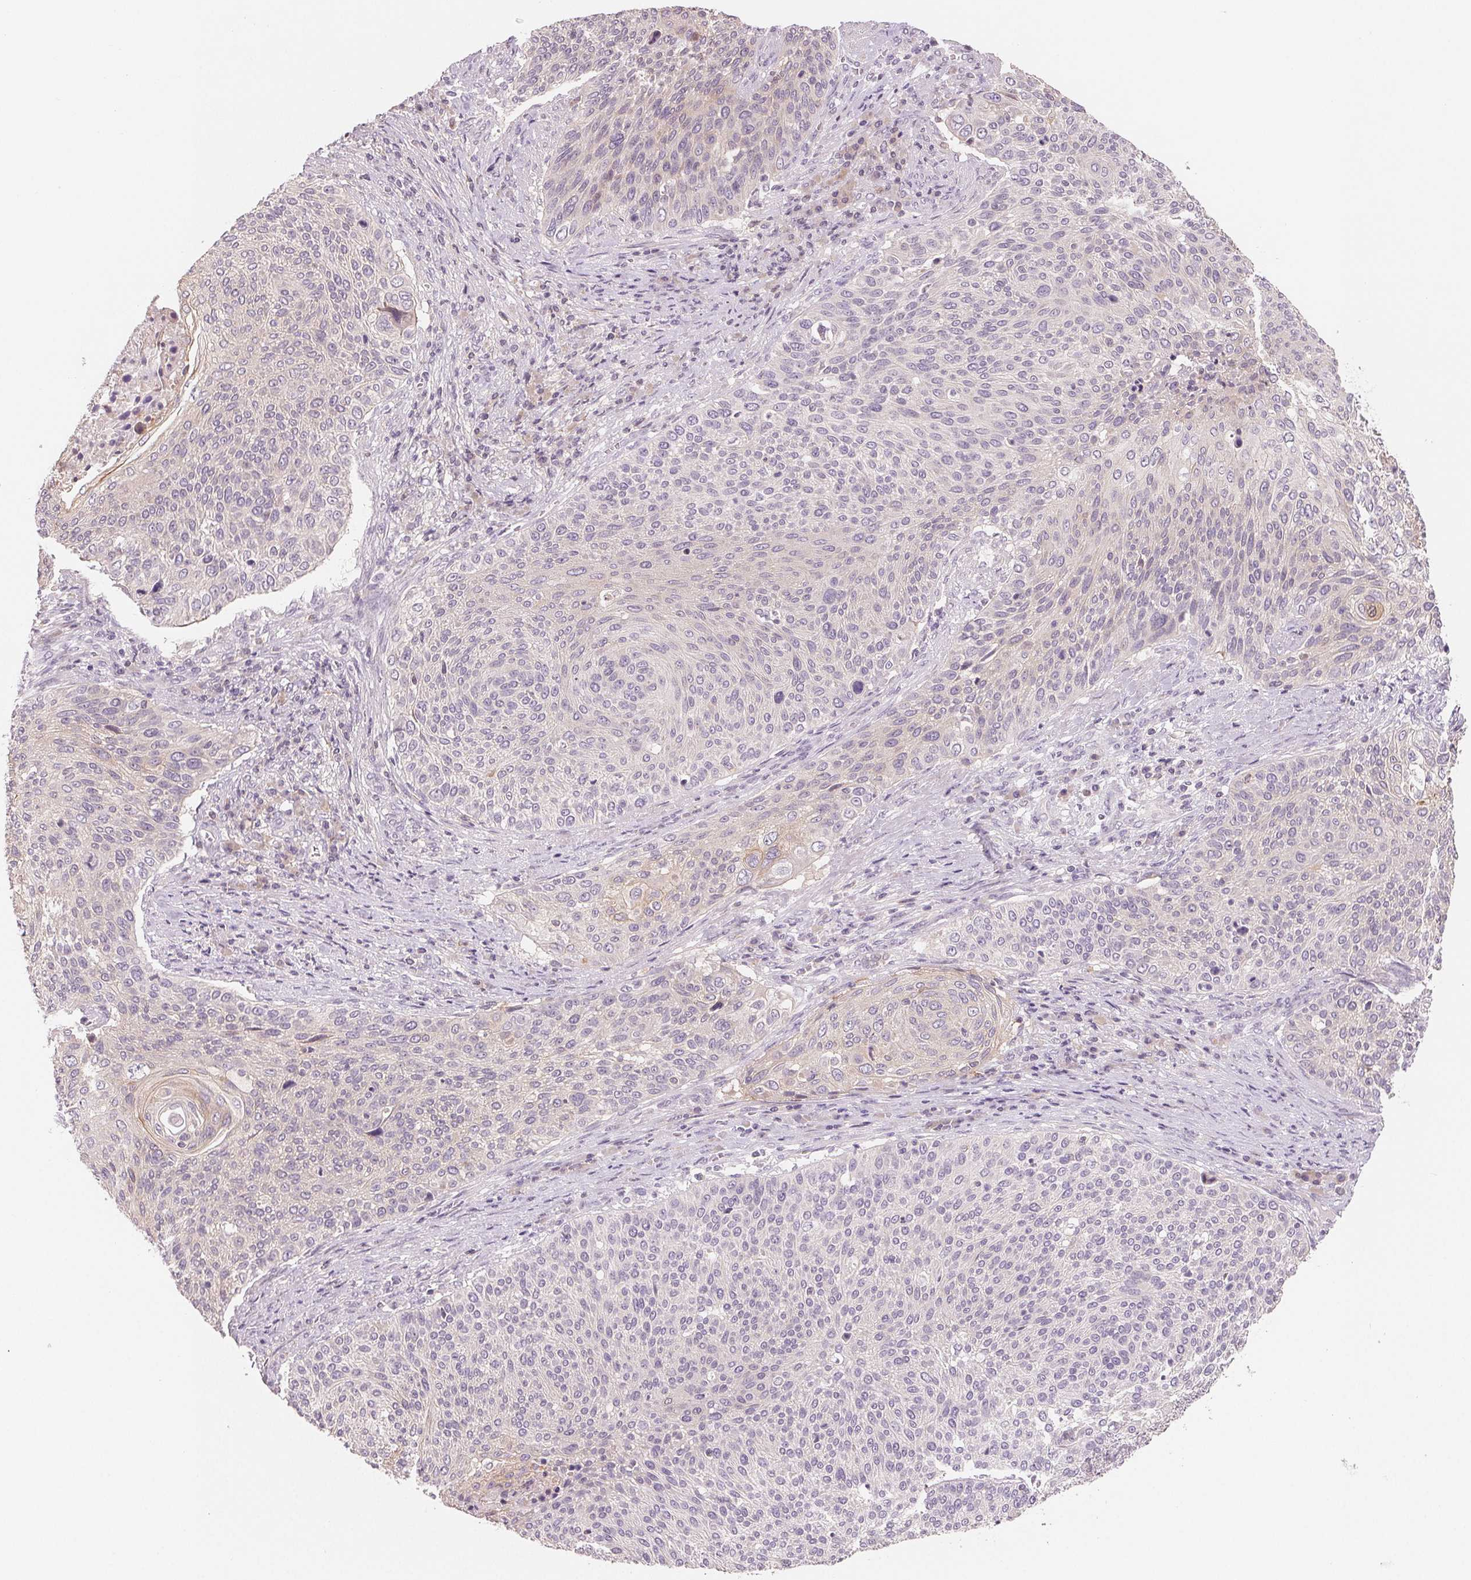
{"staining": {"intensity": "negative", "quantity": "none", "location": "none"}, "tissue": "cervical cancer", "cell_type": "Tumor cells", "image_type": "cancer", "snomed": [{"axis": "morphology", "description": "Squamous cell carcinoma, NOS"}, {"axis": "topography", "description": "Cervix"}], "caption": "This is an IHC histopathology image of human cervical cancer (squamous cell carcinoma). There is no staining in tumor cells.", "gene": "VTCN1", "patient": {"sex": "female", "age": 31}}